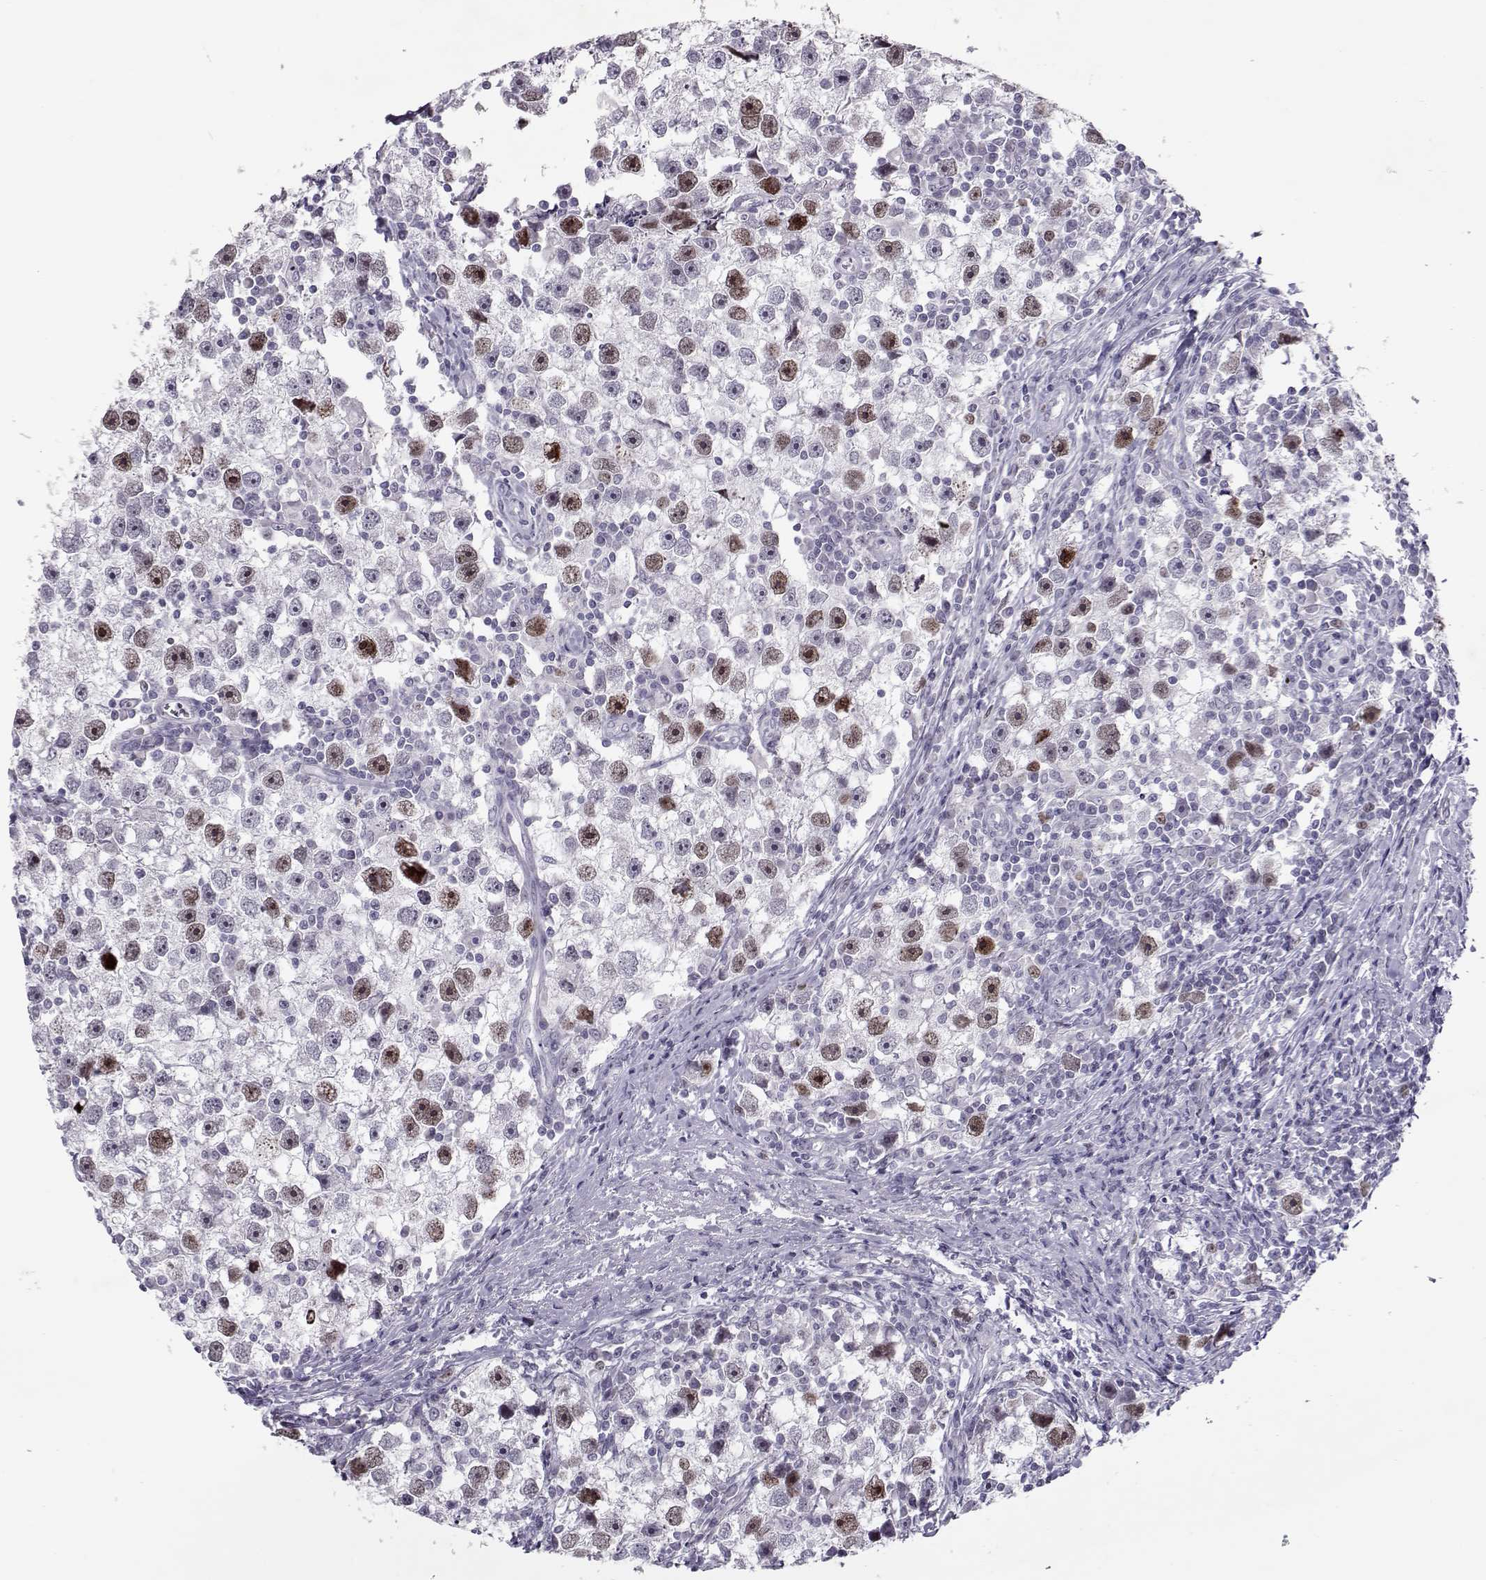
{"staining": {"intensity": "moderate", "quantity": "<25%", "location": "nuclear"}, "tissue": "testis cancer", "cell_type": "Tumor cells", "image_type": "cancer", "snomed": [{"axis": "morphology", "description": "Seminoma, NOS"}, {"axis": "topography", "description": "Testis"}], "caption": "Moderate nuclear expression for a protein is present in approximately <25% of tumor cells of seminoma (testis) using immunohistochemistry (IHC).", "gene": "SGO1", "patient": {"sex": "male", "age": 30}}